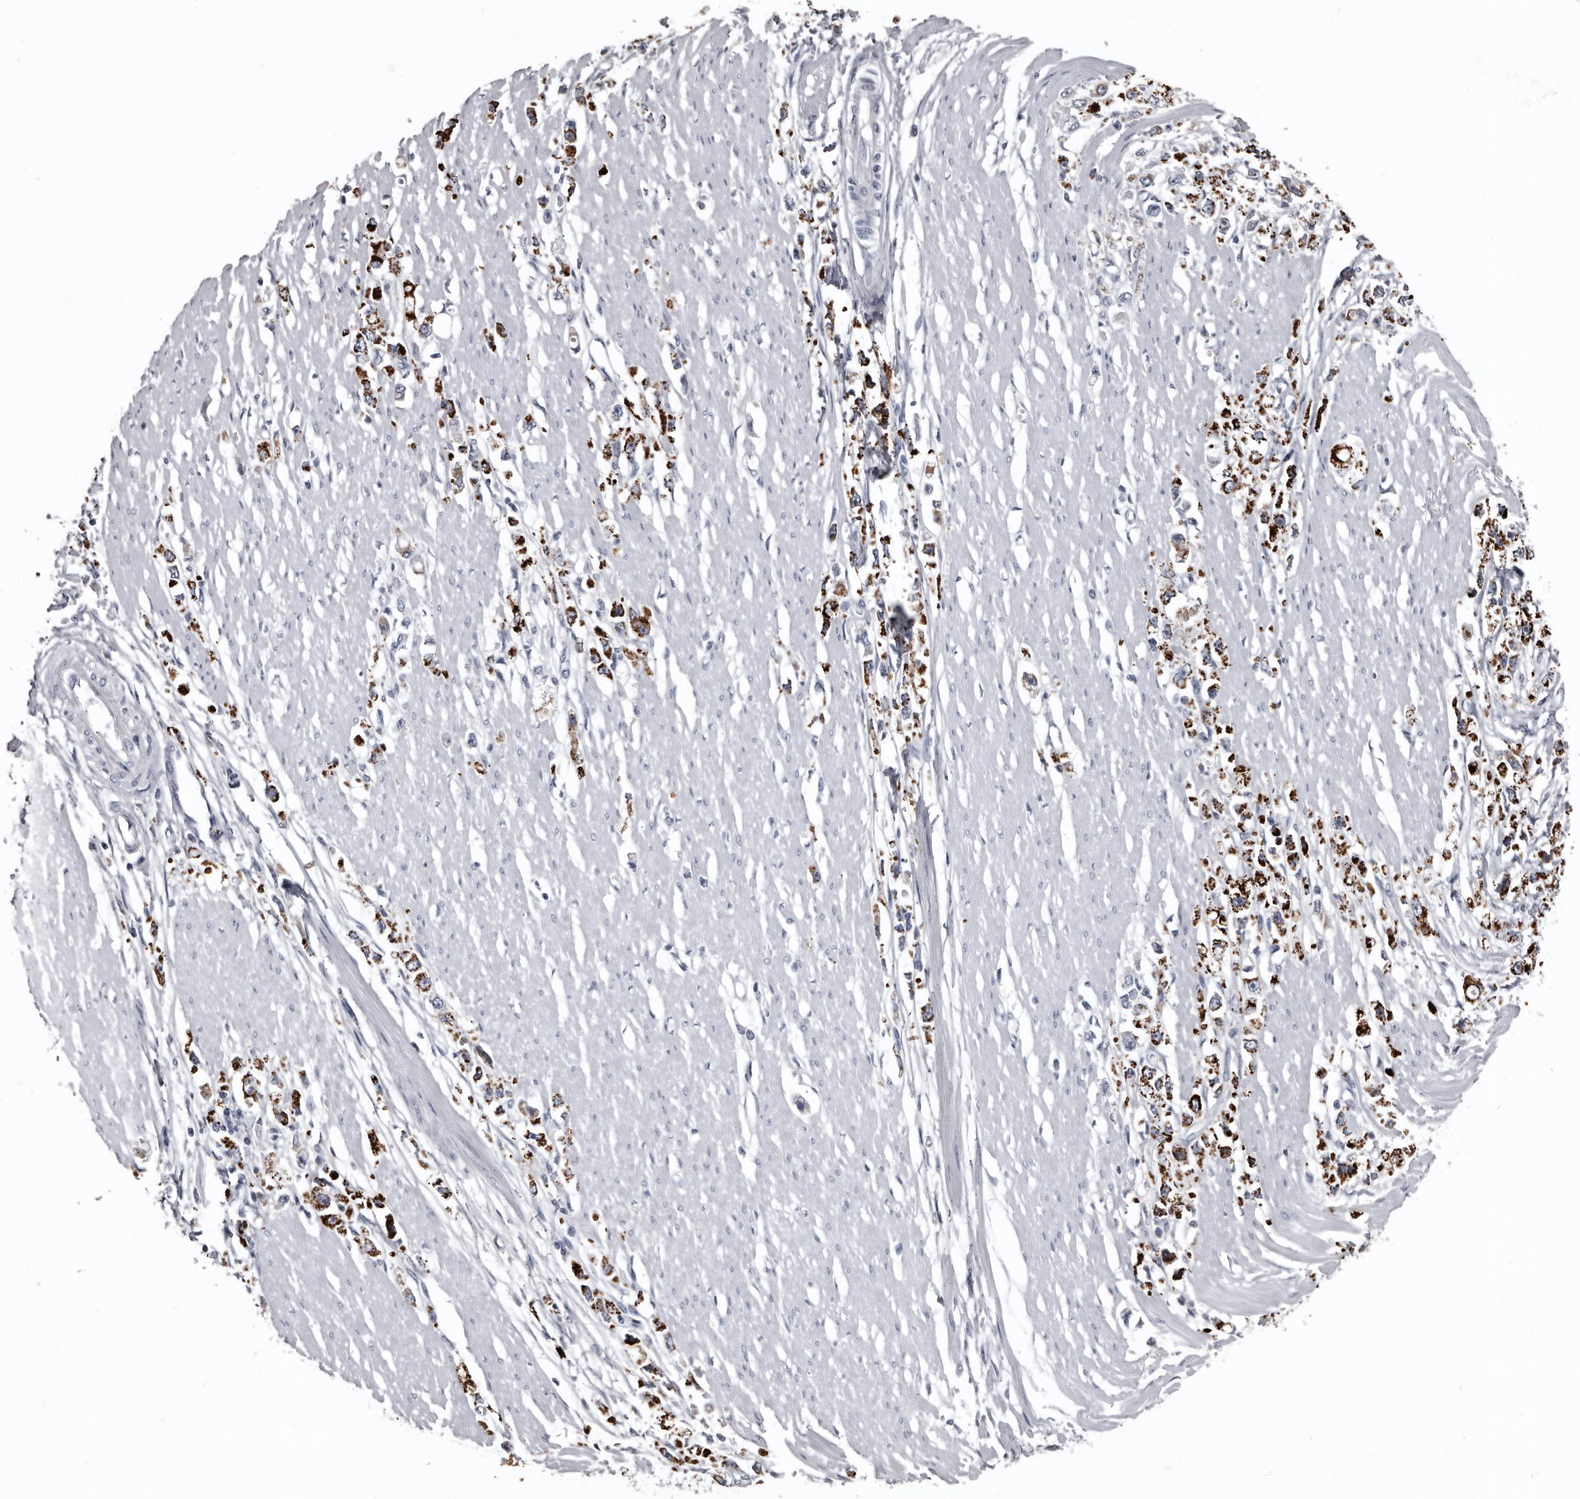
{"staining": {"intensity": "strong", "quantity": "25%-75%", "location": "cytoplasmic/membranous"}, "tissue": "stomach cancer", "cell_type": "Tumor cells", "image_type": "cancer", "snomed": [{"axis": "morphology", "description": "Adenocarcinoma, NOS"}, {"axis": "topography", "description": "Stomach"}], "caption": "Immunohistochemical staining of human stomach cancer displays strong cytoplasmic/membranous protein staining in about 25%-75% of tumor cells.", "gene": "GREB1", "patient": {"sex": "female", "age": 59}}